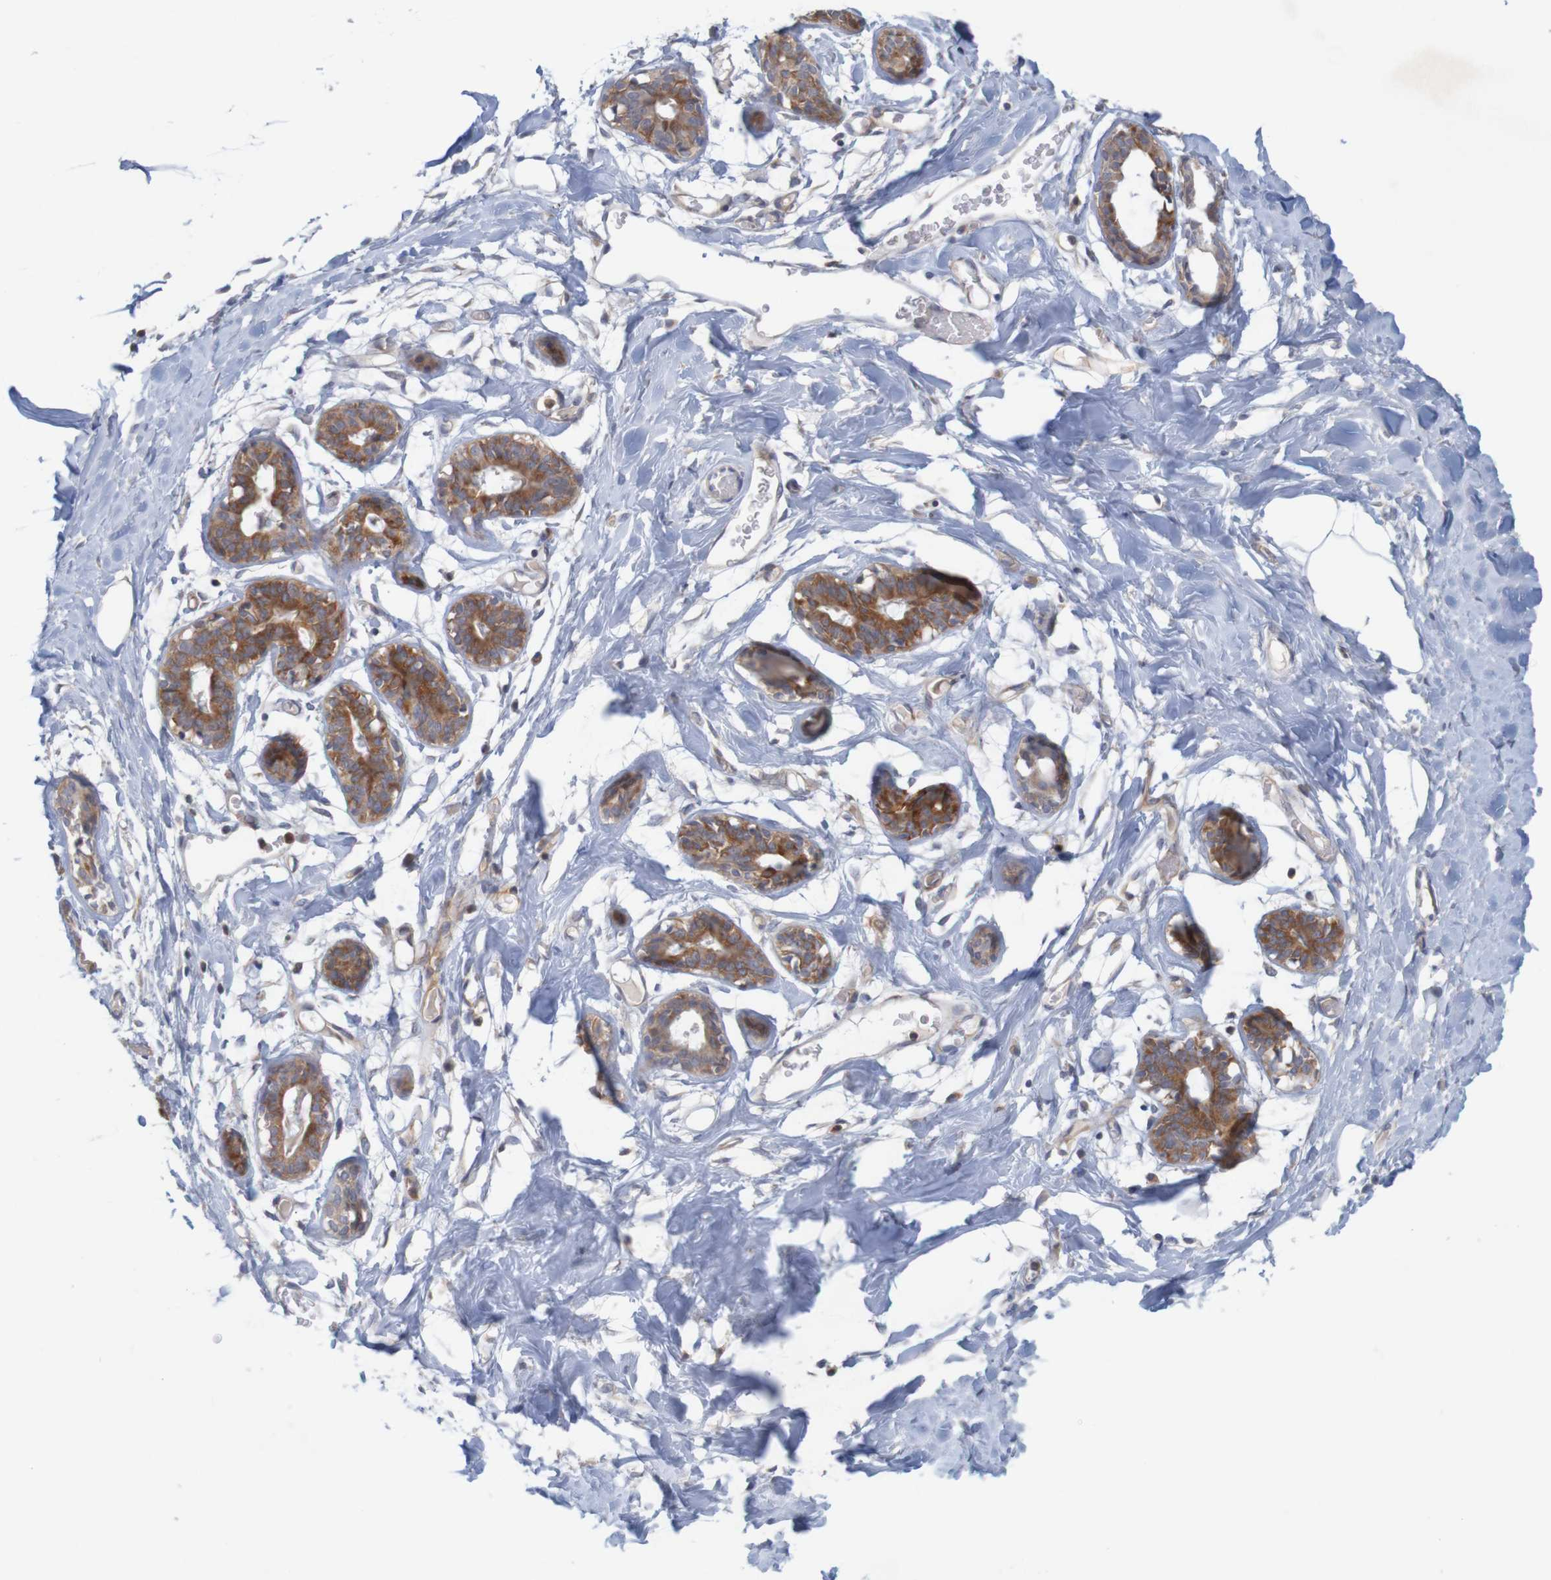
{"staining": {"intensity": "negative", "quantity": "none", "location": "none"}, "tissue": "adipose tissue", "cell_type": "Adipocytes", "image_type": "normal", "snomed": [{"axis": "morphology", "description": "Normal tissue, NOS"}, {"axis": "topography", "description": "Breast"}, {"axis": "topography", "description": "Adipose tissue"}], "caption": "There is no significant staining in adipocytes of adipose tissue. Brightfield microscopy of immunohistochemistry (IHC) stained with DAB (brown) and hematoxylin (blue), captured at high magnification.", "gene": "NAV2", "patient": {"sex": "female", "age": 25}}